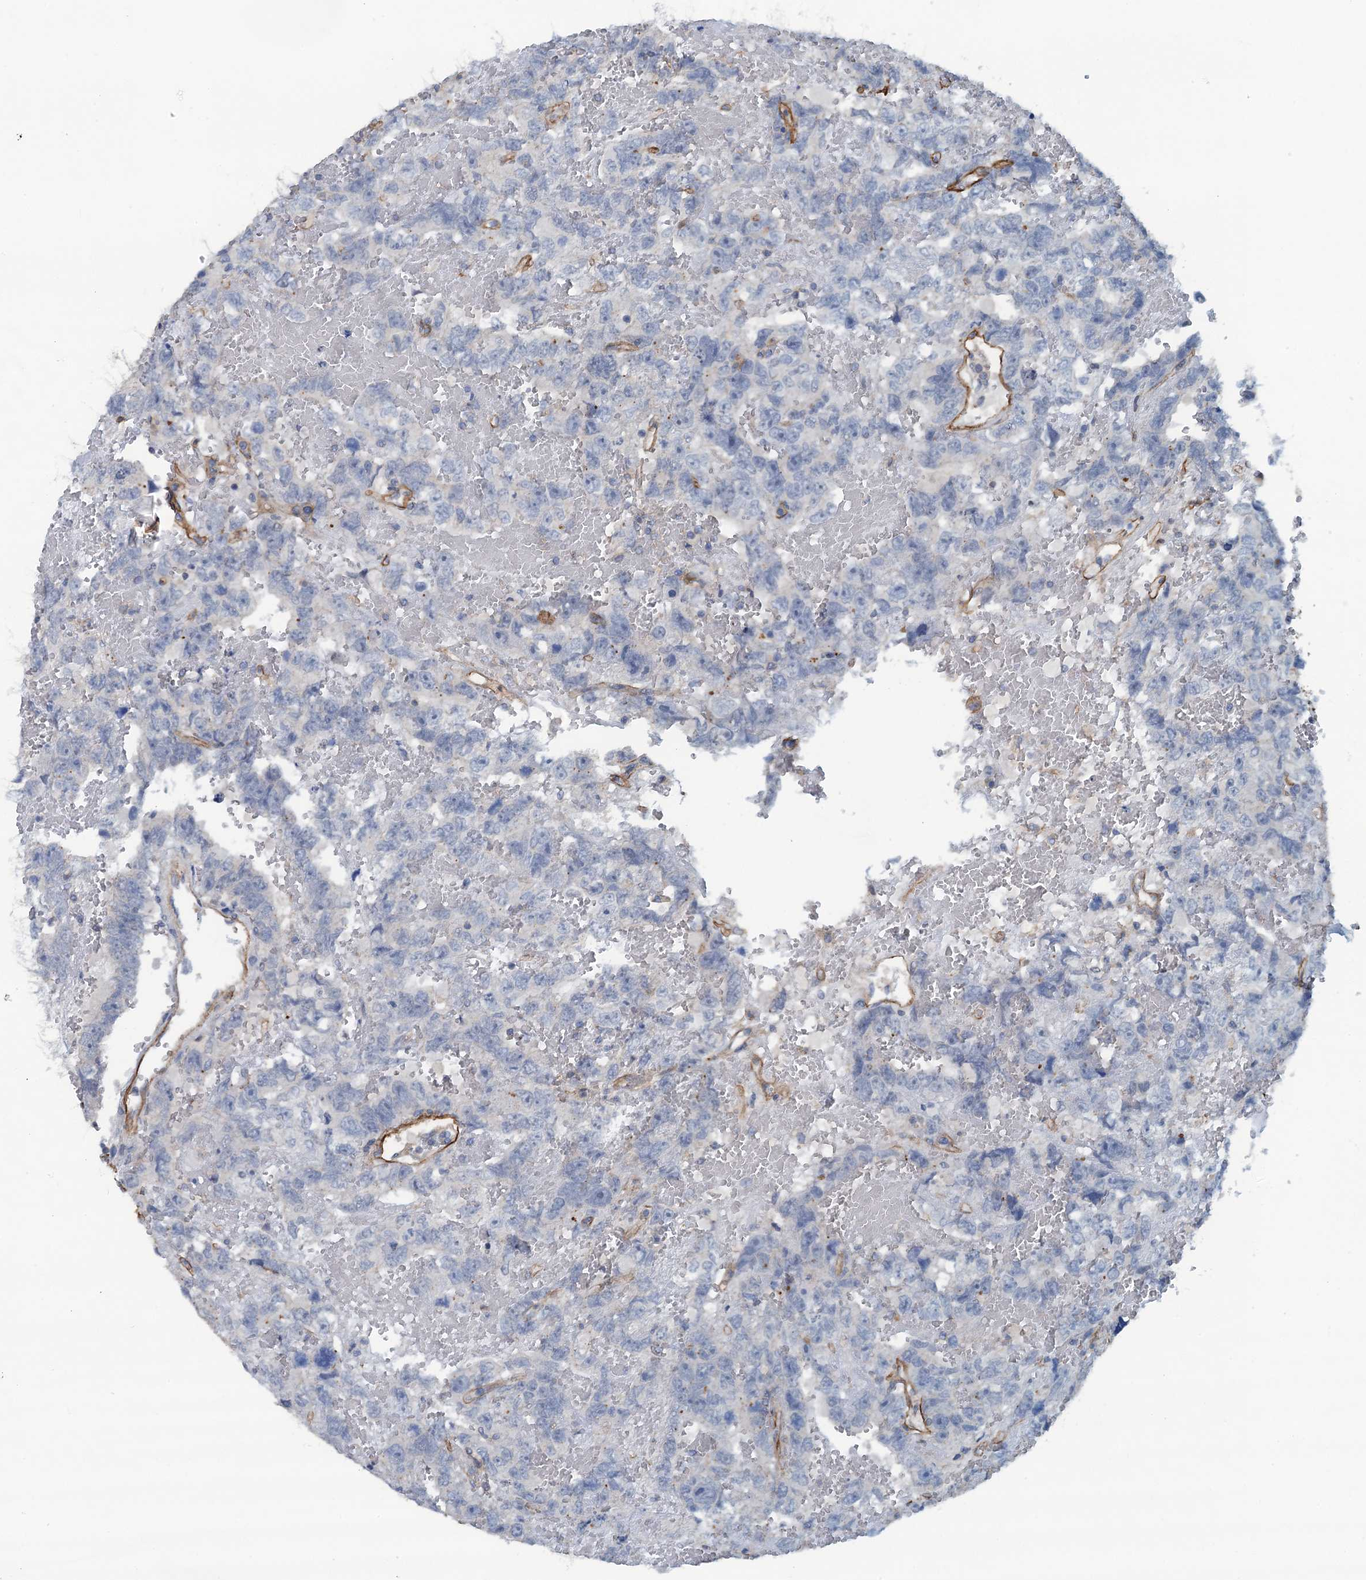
{"staining": {"intensity": "negative", "quantity": "none", "location": "none"}, "tissue": "testis cancer", "cell_type": "Tumor cells", "image_type": "cancer", "snomed": [{"axis": "morphology", "description": "Carcinoma, Embryonal, NOS"}, {"axis": "topography", "description": "Testis"}], "caption": "Immunohistochemistry (IHC) micrograph of neoplastic tissue: embryonal carcinoma (testis) stained with DAB (3,3'-diaminobenzidine) exhibits no significant protein positivity in tumor cells. The staining is performed using DAB (3,3'-diaminobenzidine) brown chromogen with nuclei counter-stained in using hematoxylin.", "gene": "THAP10", "patient": {"sex": "male", "age": 45}}